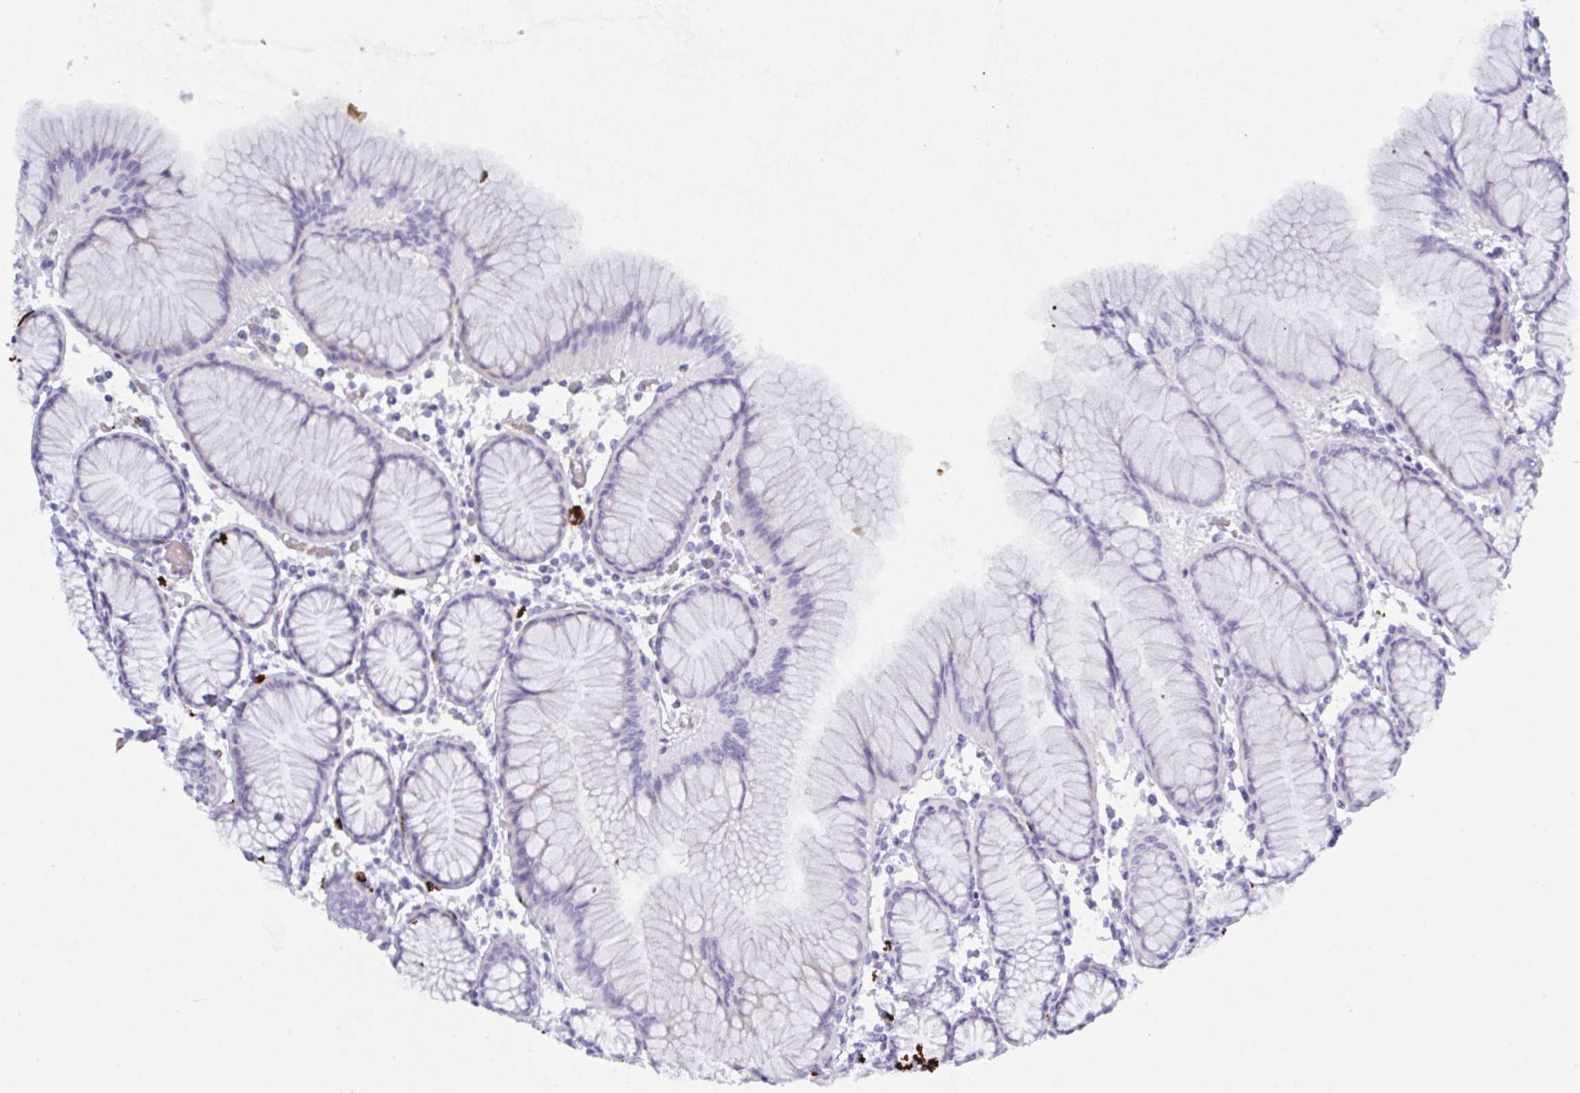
{"staining": {"intensity": "weak", "quantity": "<25%", "location": "cytoplasmic/membranous"}, "tissue": "stomach", "cell_type": "Glandular cells", "image_type": "normal", "snomed": [{"axis": "morphology", "description": "Normal tissue, NOS"}, {"axis": "topography", "description": "Stomach"}], "caption": "Micrograph shows no protein positivity in glandular cells of unremarkable stomach.", "gene": "ZNF684", "patient": {"sex": "female", "age": 57}}